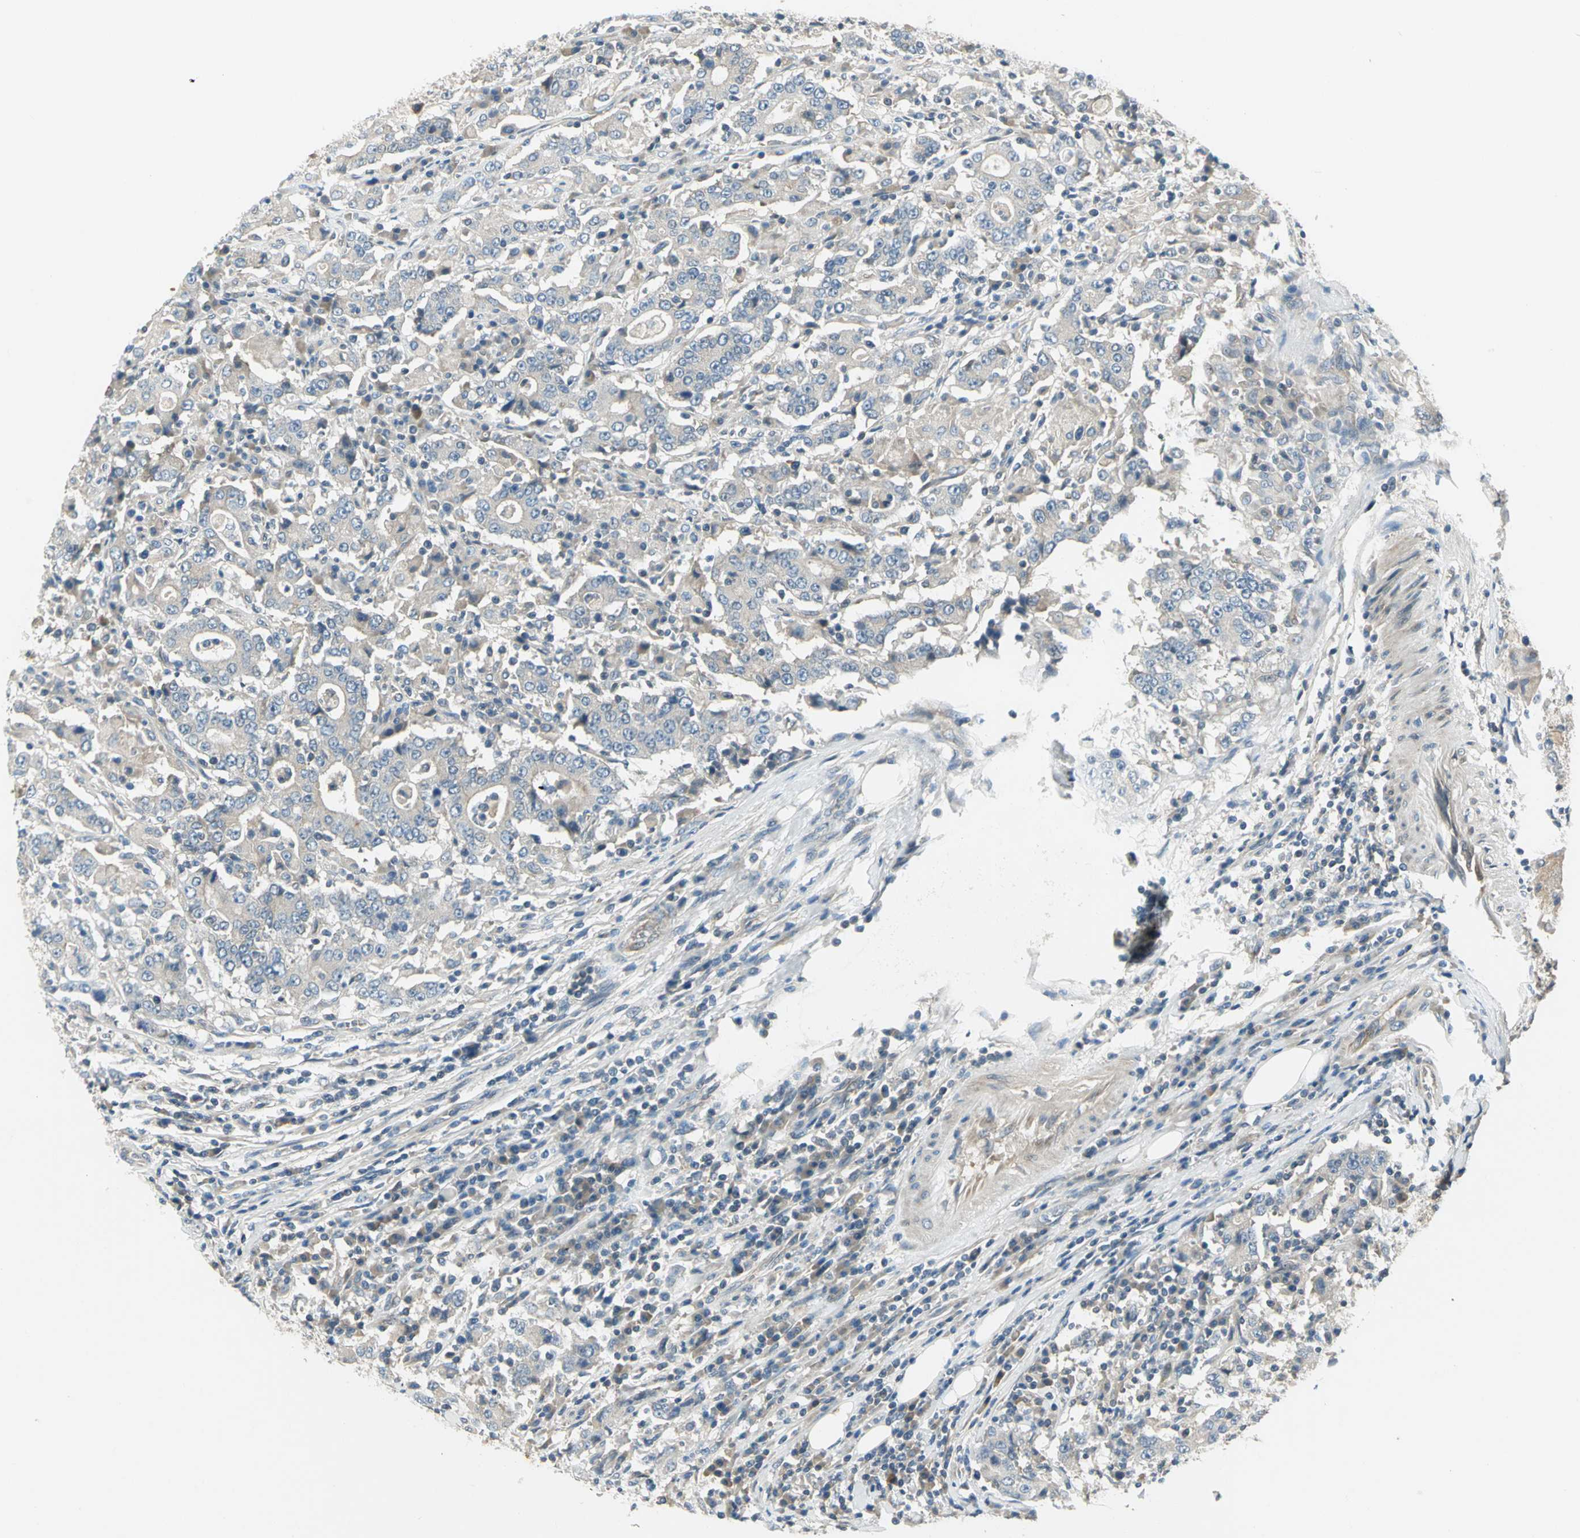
{"staining": {"intensity": "weak", "quantity": "25%-75%", "location": "cytoplasmic/membranous"}, "tissue": "stomach cancer", "cell_type": "Tumor cells", "image_type": "cancer", "snomed": [{"axis": "morphology", "description": "Normal tissue, NOS"}, {"axis": "morphology", "description": "Adenocarcinoma, NOS"}, {"axis": "topography", "description": "Stomach, upper"}, {"axis": "topography", "description": "Stomach"}], "caption": "Immunohistochemical staining of stomach cancer (adenocarcinoma) demonstrates low levels of weak cytoplasmic/membranous expression in approximately 25%-75% of tumor cells.", "gene": "PRKAA1", "patient": {"sex": "male", "age": 59}}